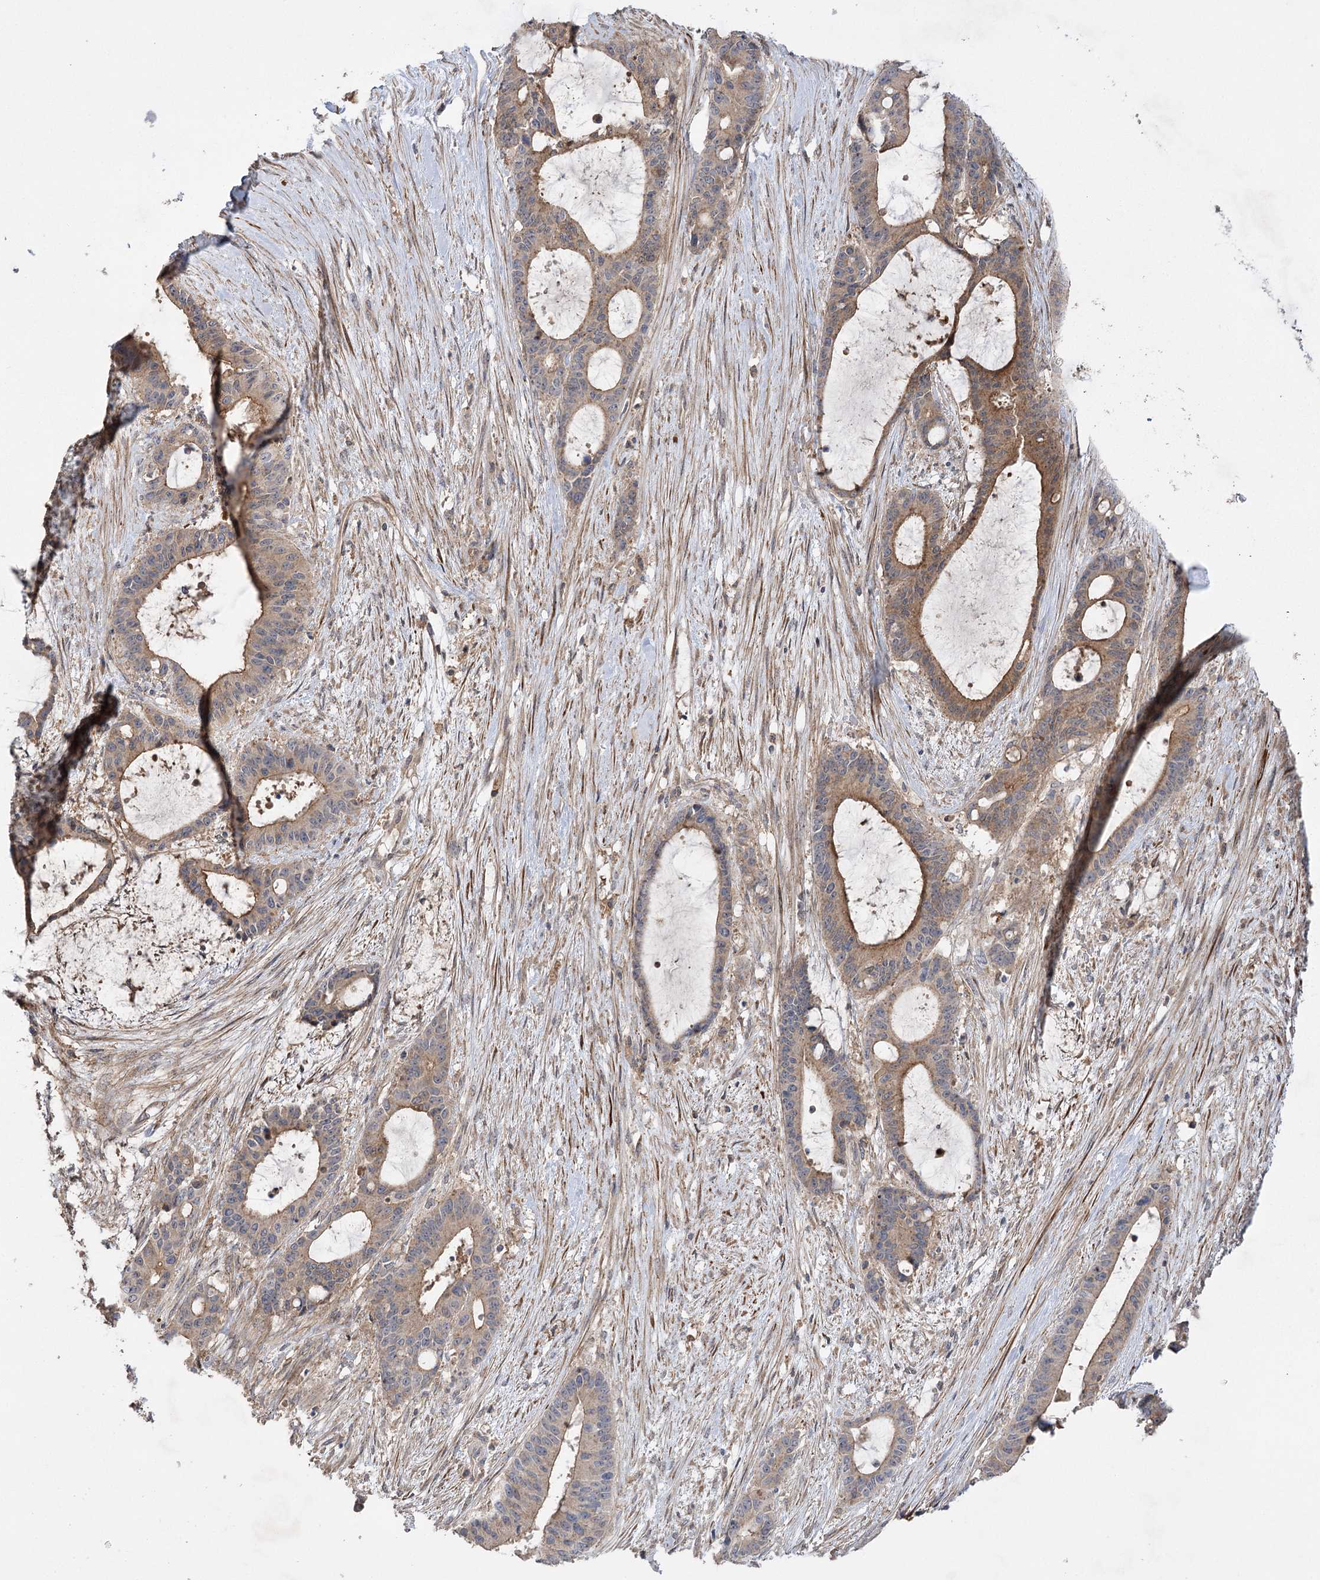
{"staining": {"intensity": "moderate", "quantity": "25%-75%", "location": "cytoplasmic/membranous"}, "tissue": "liver cancer", "cell_type": "Tumor cells", "image_type": "cancer", "snomed": [{"axis": "morphology", "description": "Normal tissue, NOS"}, {"axis": "morphology", "description": "Cholangiocarcinoma"}, {"axis": "topography", "description": "Liver"}, {"axis": "topography", "description": "Peripheral nerve tissue"}], "caption": "Immunohistochemical staining of human cholangiocarcinoma (liver) exhibits moderate cytoplasmic/membranous protein expression in about 25%-75% of tumor cells. Ihc stains the protein in brown and the nuclei are stained blue.", "gene": "KCNN2", "patient": {"sex": "female", "age": 73}}